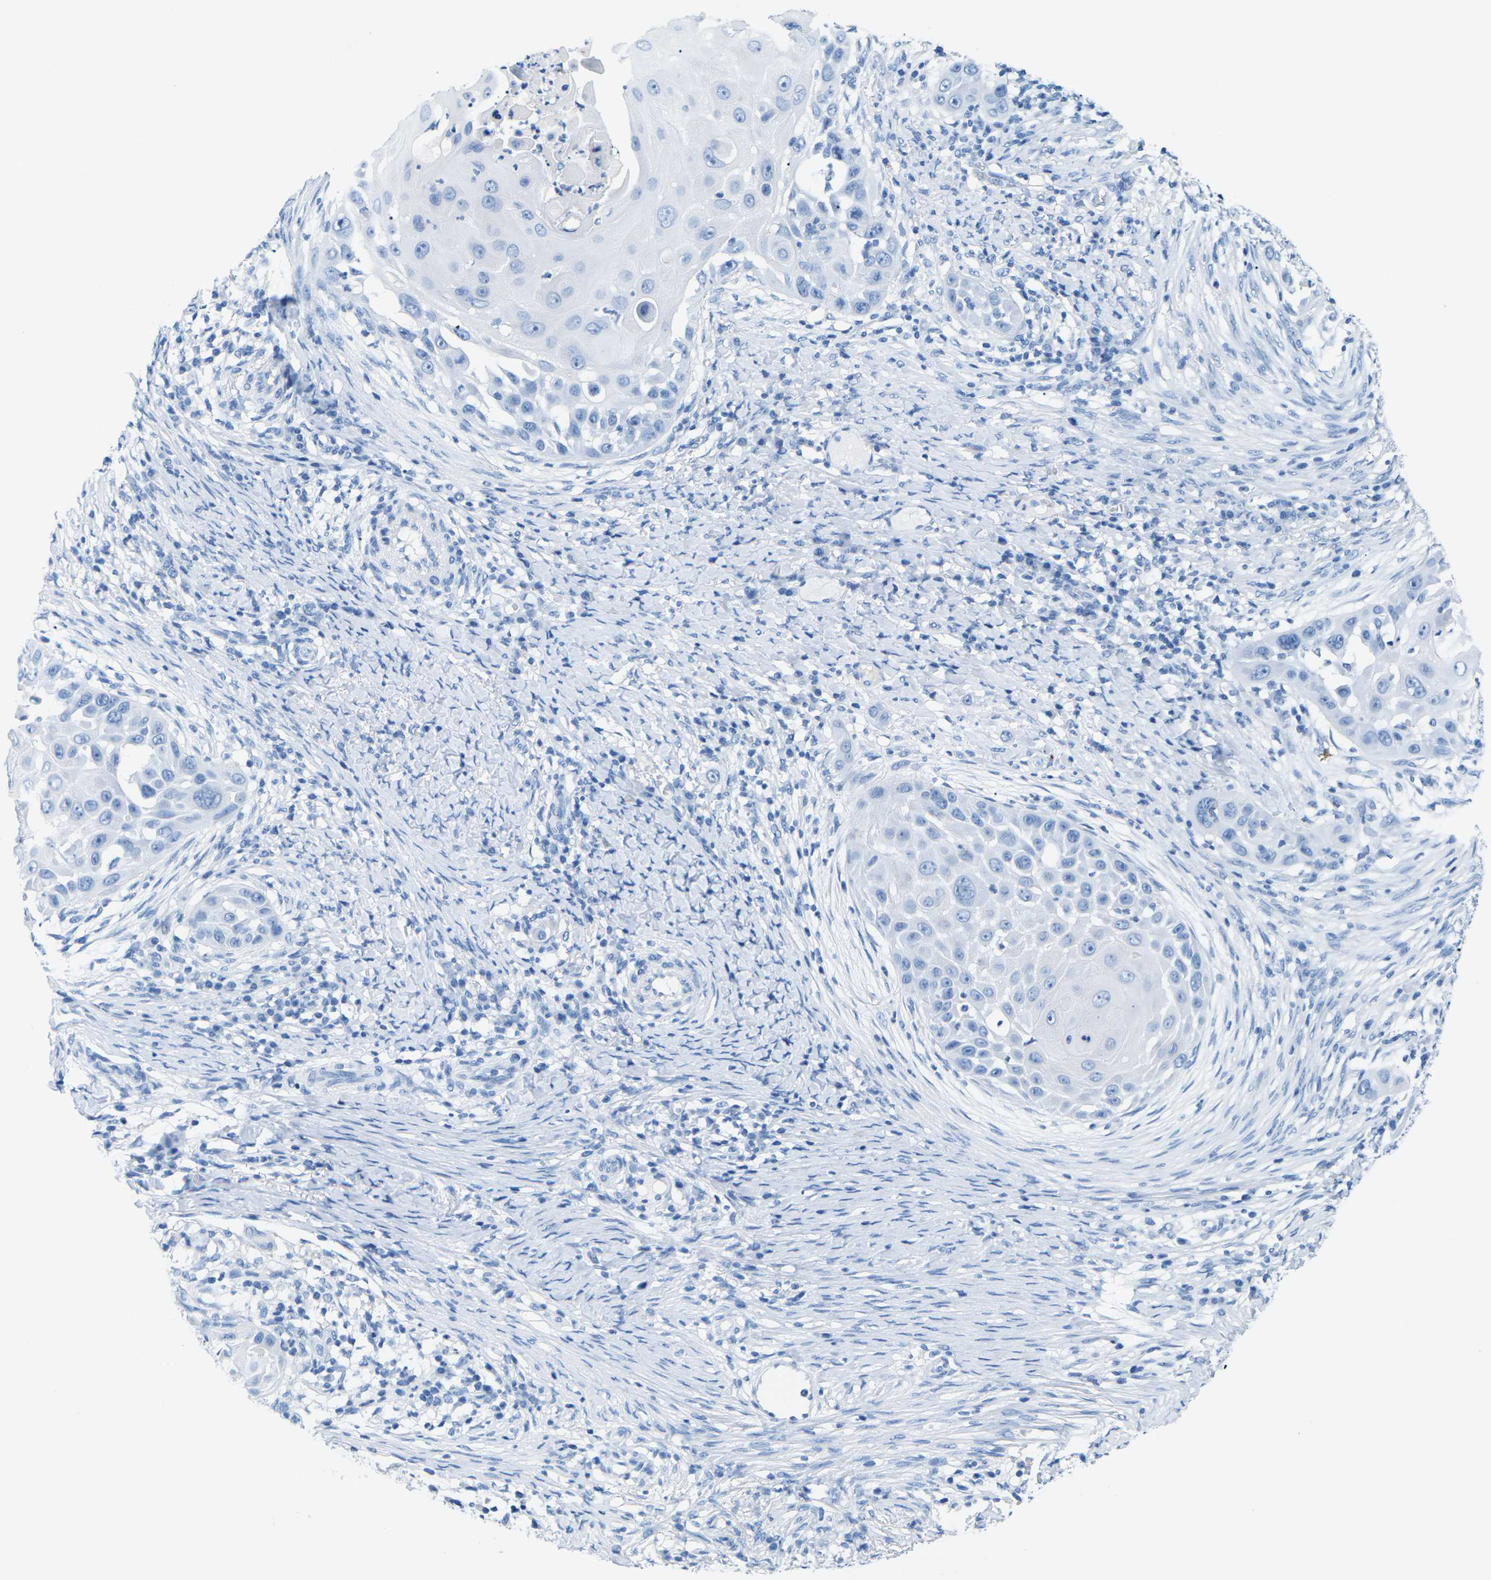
{"staining": {"intensity": "negative", "quantity": "none", "location": "none"}, "tissue": "skin cancer", "cell_type": "Tumor cells", "image_type": "cancer", "snomed": [{"axis": "morphology", "description": "Squamous cell carcinoma, NOS"}, {"axis": "topography", "description": "Skin"}], "caption": "There is no significant positivity in tumor cells of skin cancer.", "gene": "SLC12A1", "patient": {"sex": "female", "age": 44}}